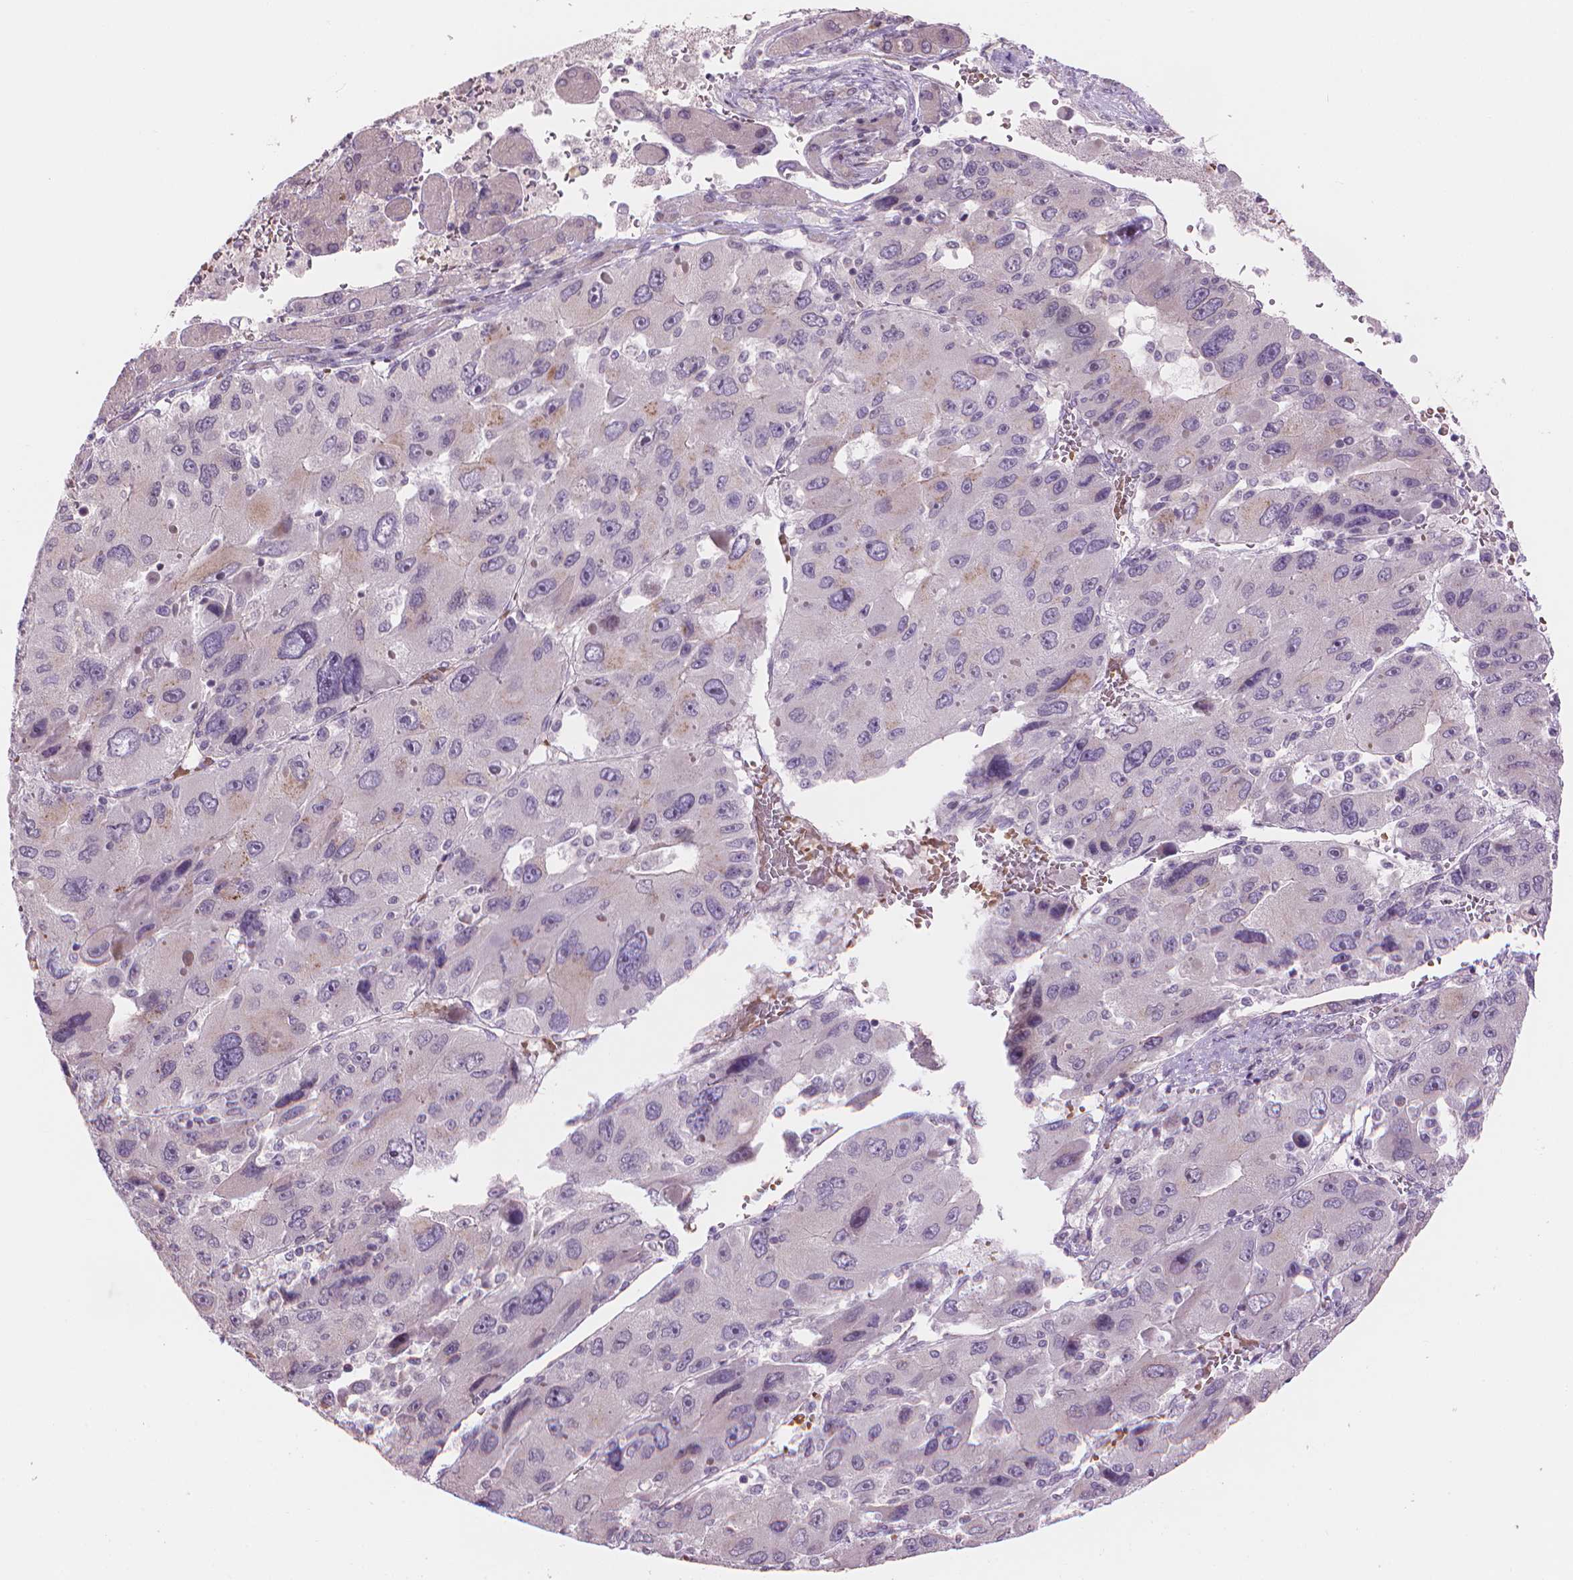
{"staining": {"intensity": "negative", "quantity": "none", "location": "none"}, "tissue": "liver cancer", "cell_type": "Tumor cells", "image_type": "cancer", "snomed": [{"axis": "morphology", "description": "Carcinoma, Hepatocellular, NOS"}, {"axis": "topography", "description": "Liver"}], "caption": "Immunohistochemistry (IHC) micrograph of liver cancer (hepatocellular carcinoma) stained for a protein (brown), which shows no expression in tumor cells. (DAB immunohistochemistry, high magnification).", "gene": "IFFO1", "patient": {"sex": "female", "age": 41}}